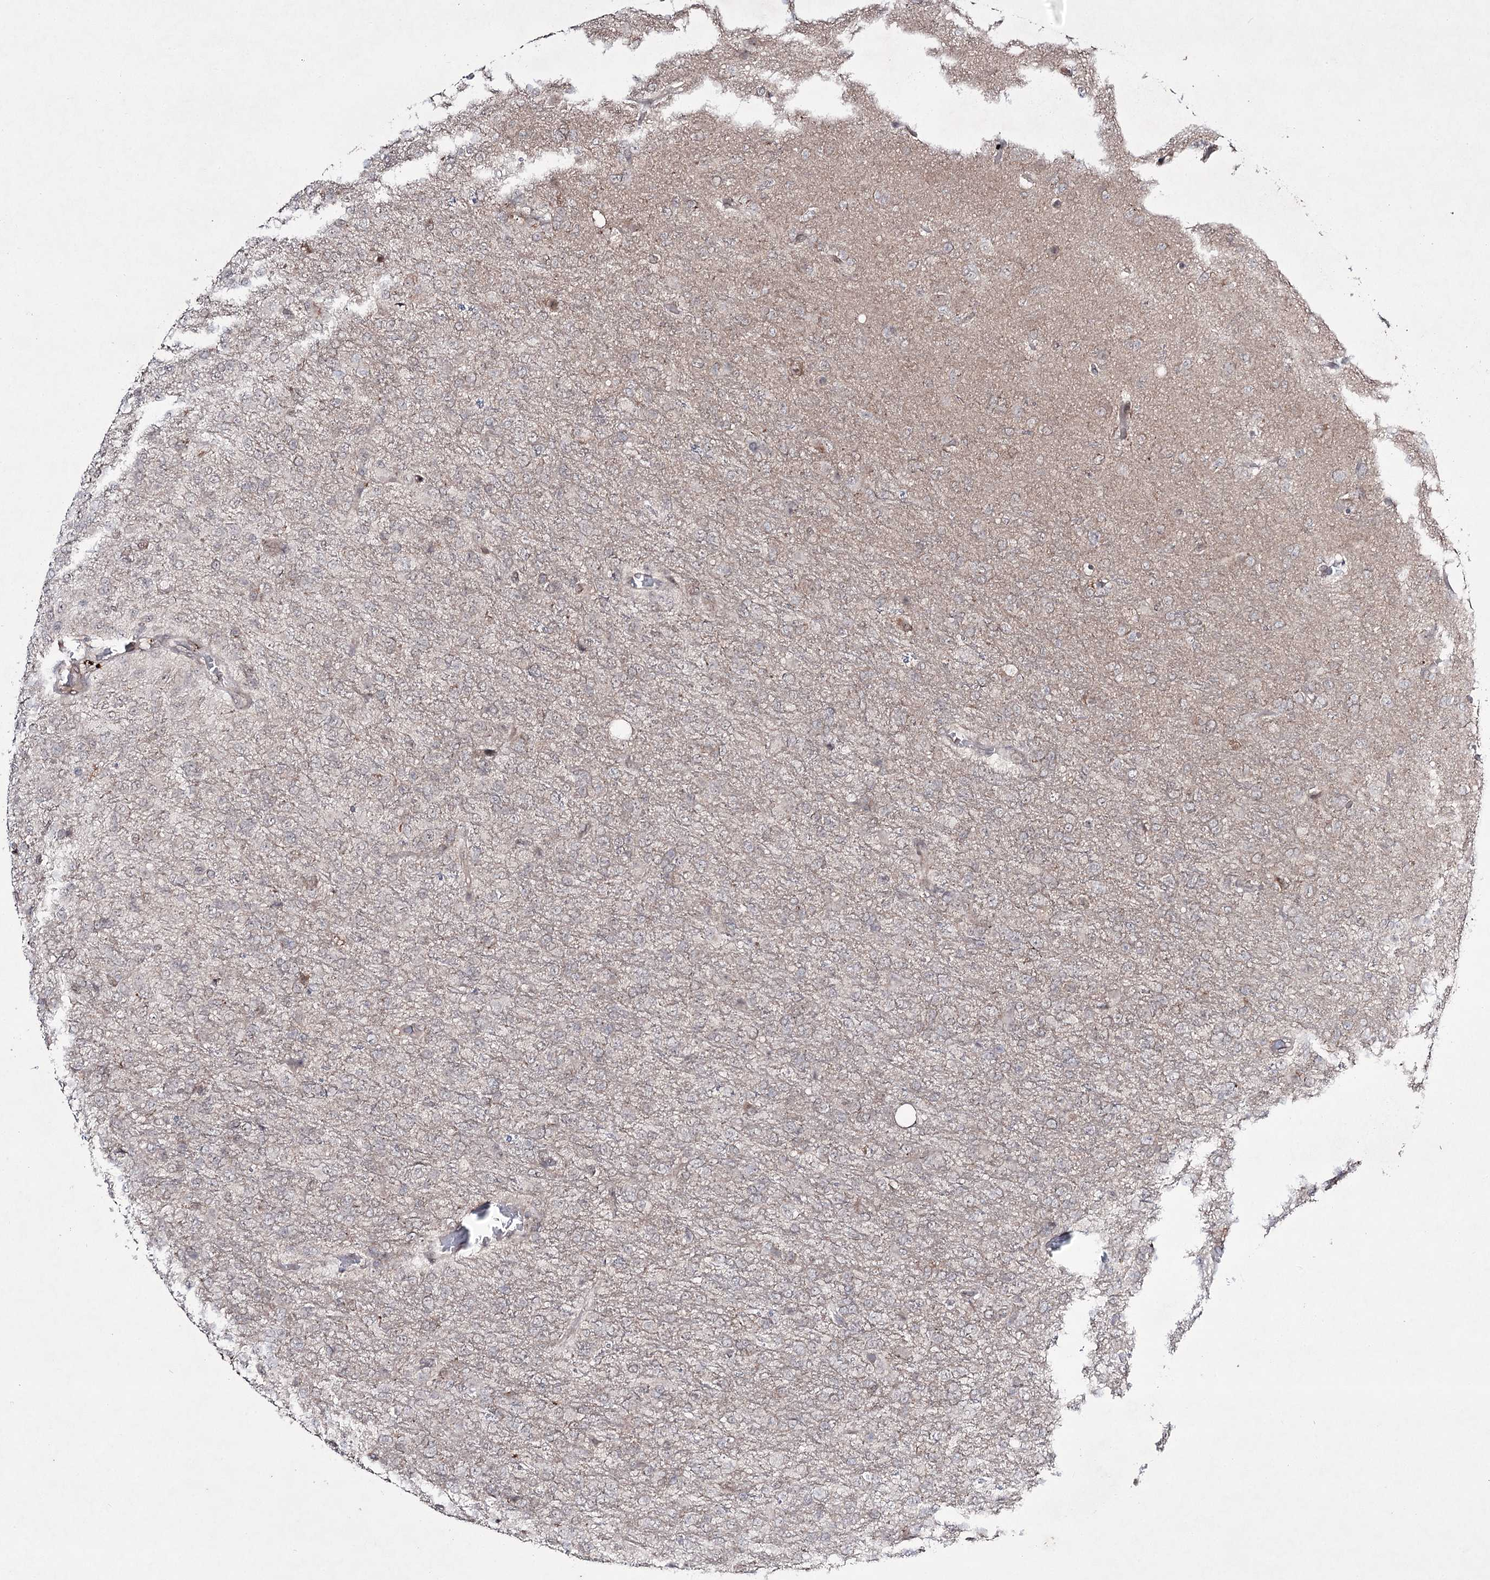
{"staining": {"intensity": "negative", "quantity": "none", "location": "none"}, "tissue": "glioma", "cell_type": "Tumor cells", "image_type": "cancer", "snomed": [{"axis": "morphology", "description": "Glioma, malignant, High grade"}, {"axis": "topography", "description": "Brain"}], "caption": "An image of glioma stained for a protein shows no brown staining in tumor cells. (Brightfield microscopy of DAB (3,3'-diaminobenzidine) immunohistochemistry (IHC) at high magnification).", "gene": "HOXC11", "patient": {"sex": "female", "age": 74}}